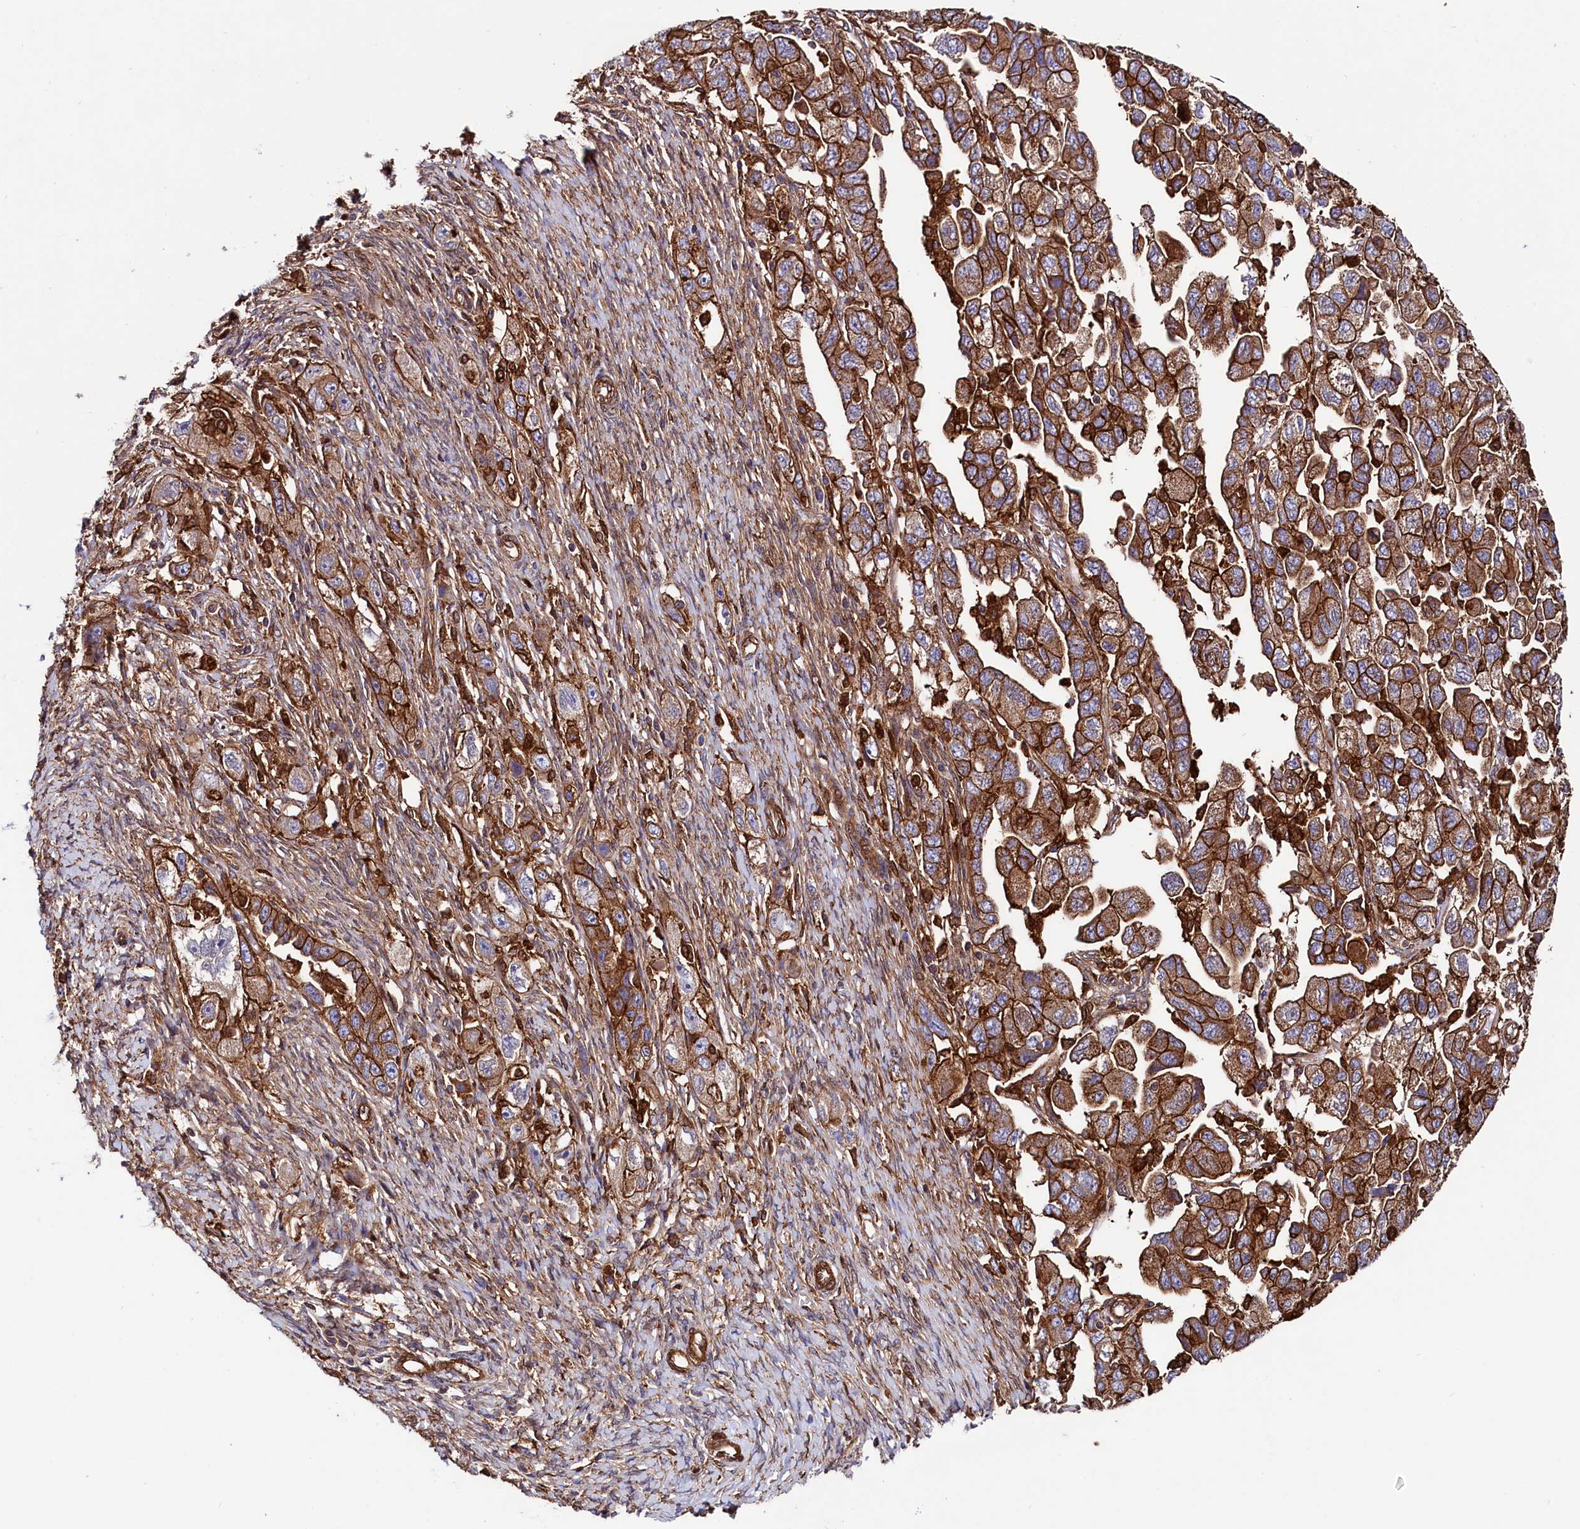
{"staining": {"intensity": "strong", "quantity": ">75%", "location": "cytoplasmic/membranous"}, "tissue": "ovarian cancer", "cell_type": "Tumor cells", "image_type": "cancer", "snomed": [{"axis": "morphology", "description": "Carcinoma, NOS"}, {"axis": "morphology", "description": "Cystadenocarcinoma, serous, NOS"}, {"axis": "topography", "description": "Ovary"}], "caption": "Immunohistochemical staining of ovarian cancer reveals high levels of strong cytoplasmic/membranous expression in approximately >75% of tumor cells.", "gene": "STAMBPL1", "patient": {"sex": "female", "age": 69}}